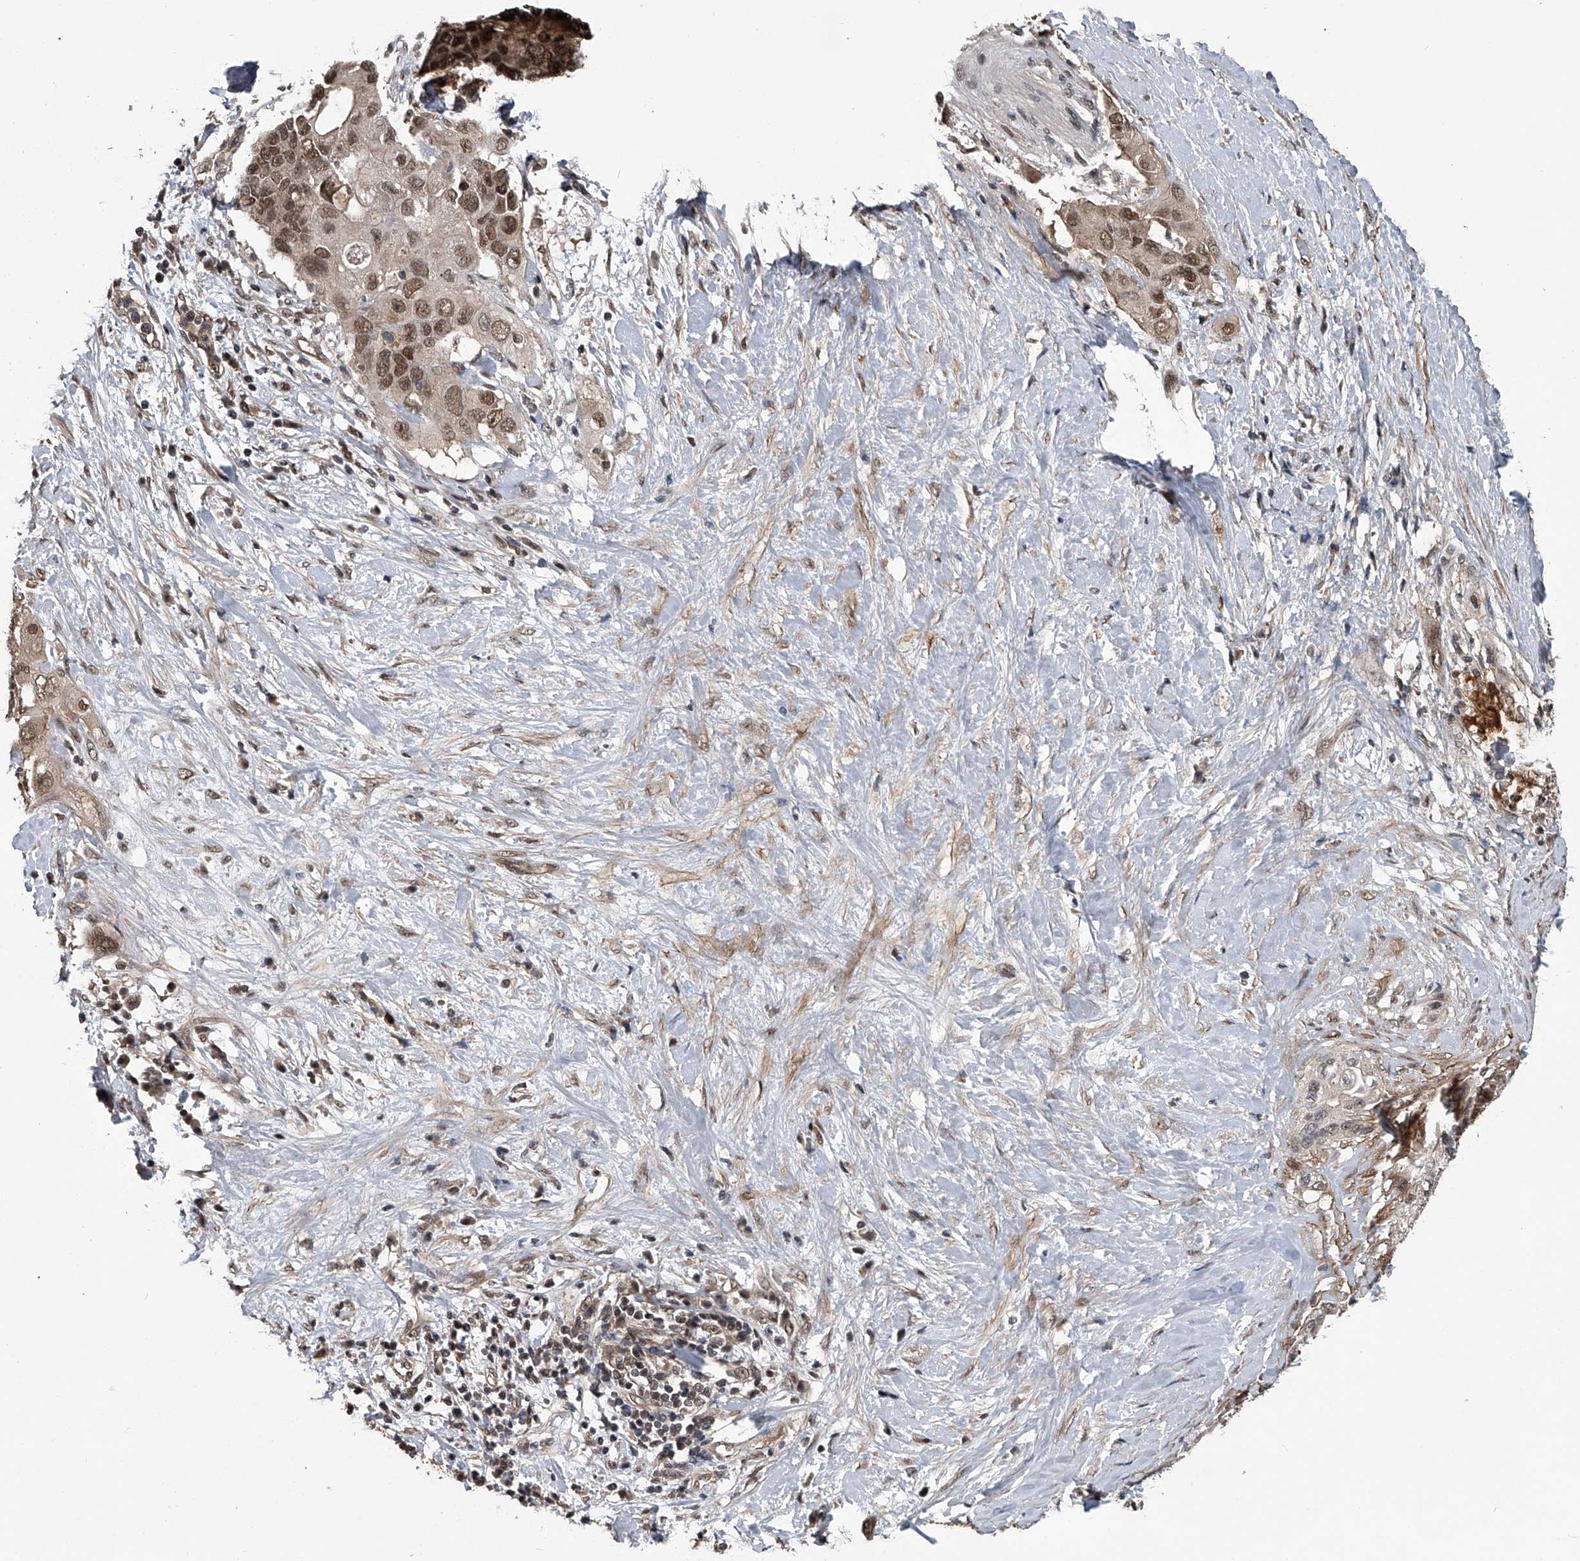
{"staining": {"intensity": "moderate", "quantity": ">75%", "location": "cytoplasmic/membranous,nuclear"}, "tissue": "pancreatic cancer", "cell_type": "Tumor cells", "image_type": "cancer", "snomed": [{"axis": "morphology", "description": "Adenocarcinoma, NOS"}, {"axis": "topography", "description": "Pancreas"}], "caption": "Protein staining demonstrates moderate cytoplasmic/membranous and nuclear positivity in about >75% of tumor cells in pancreatic adenocarcinoma.", "gene": "SLC12A8", "patient": {"sex": "female", "age": 56}}